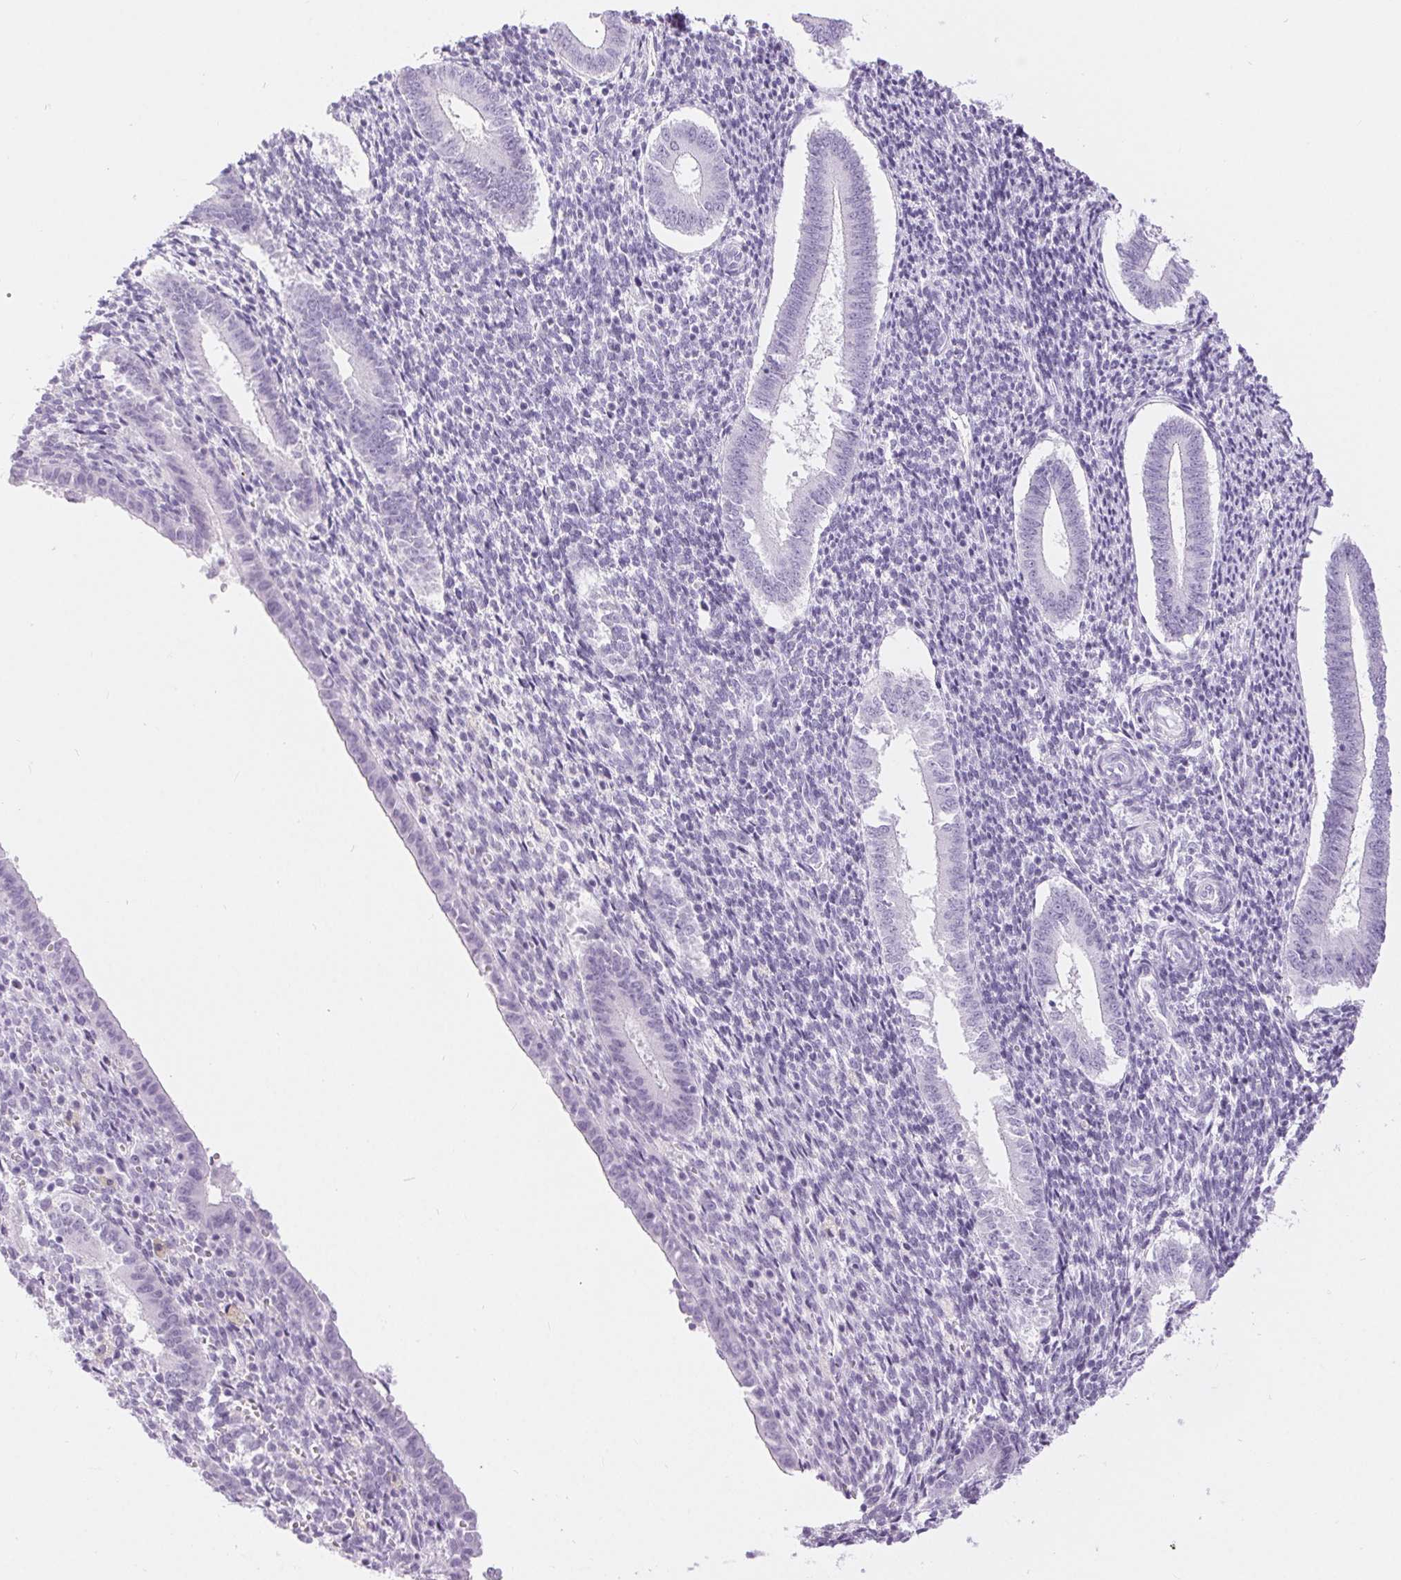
{"staining": {"intensity": "negative", "quantity": "none", "location": "none"}, "tissue": "endometrium", "cell_type": "Cells in endometrial stroma", "image_type": "normal", "snomed": [{"axis": "morphology", "description": "Normal tissue, NOS"}, {"axis": "topography", "description": "Endometrium"}], "caption": "Immunohistochemistry of unremarkable endometrium reveals no staining in cells in endometrial stroma. Nuclei are stained in blue.", "gene": "XDH", "patient": {"sex": "female", "age": 25}}